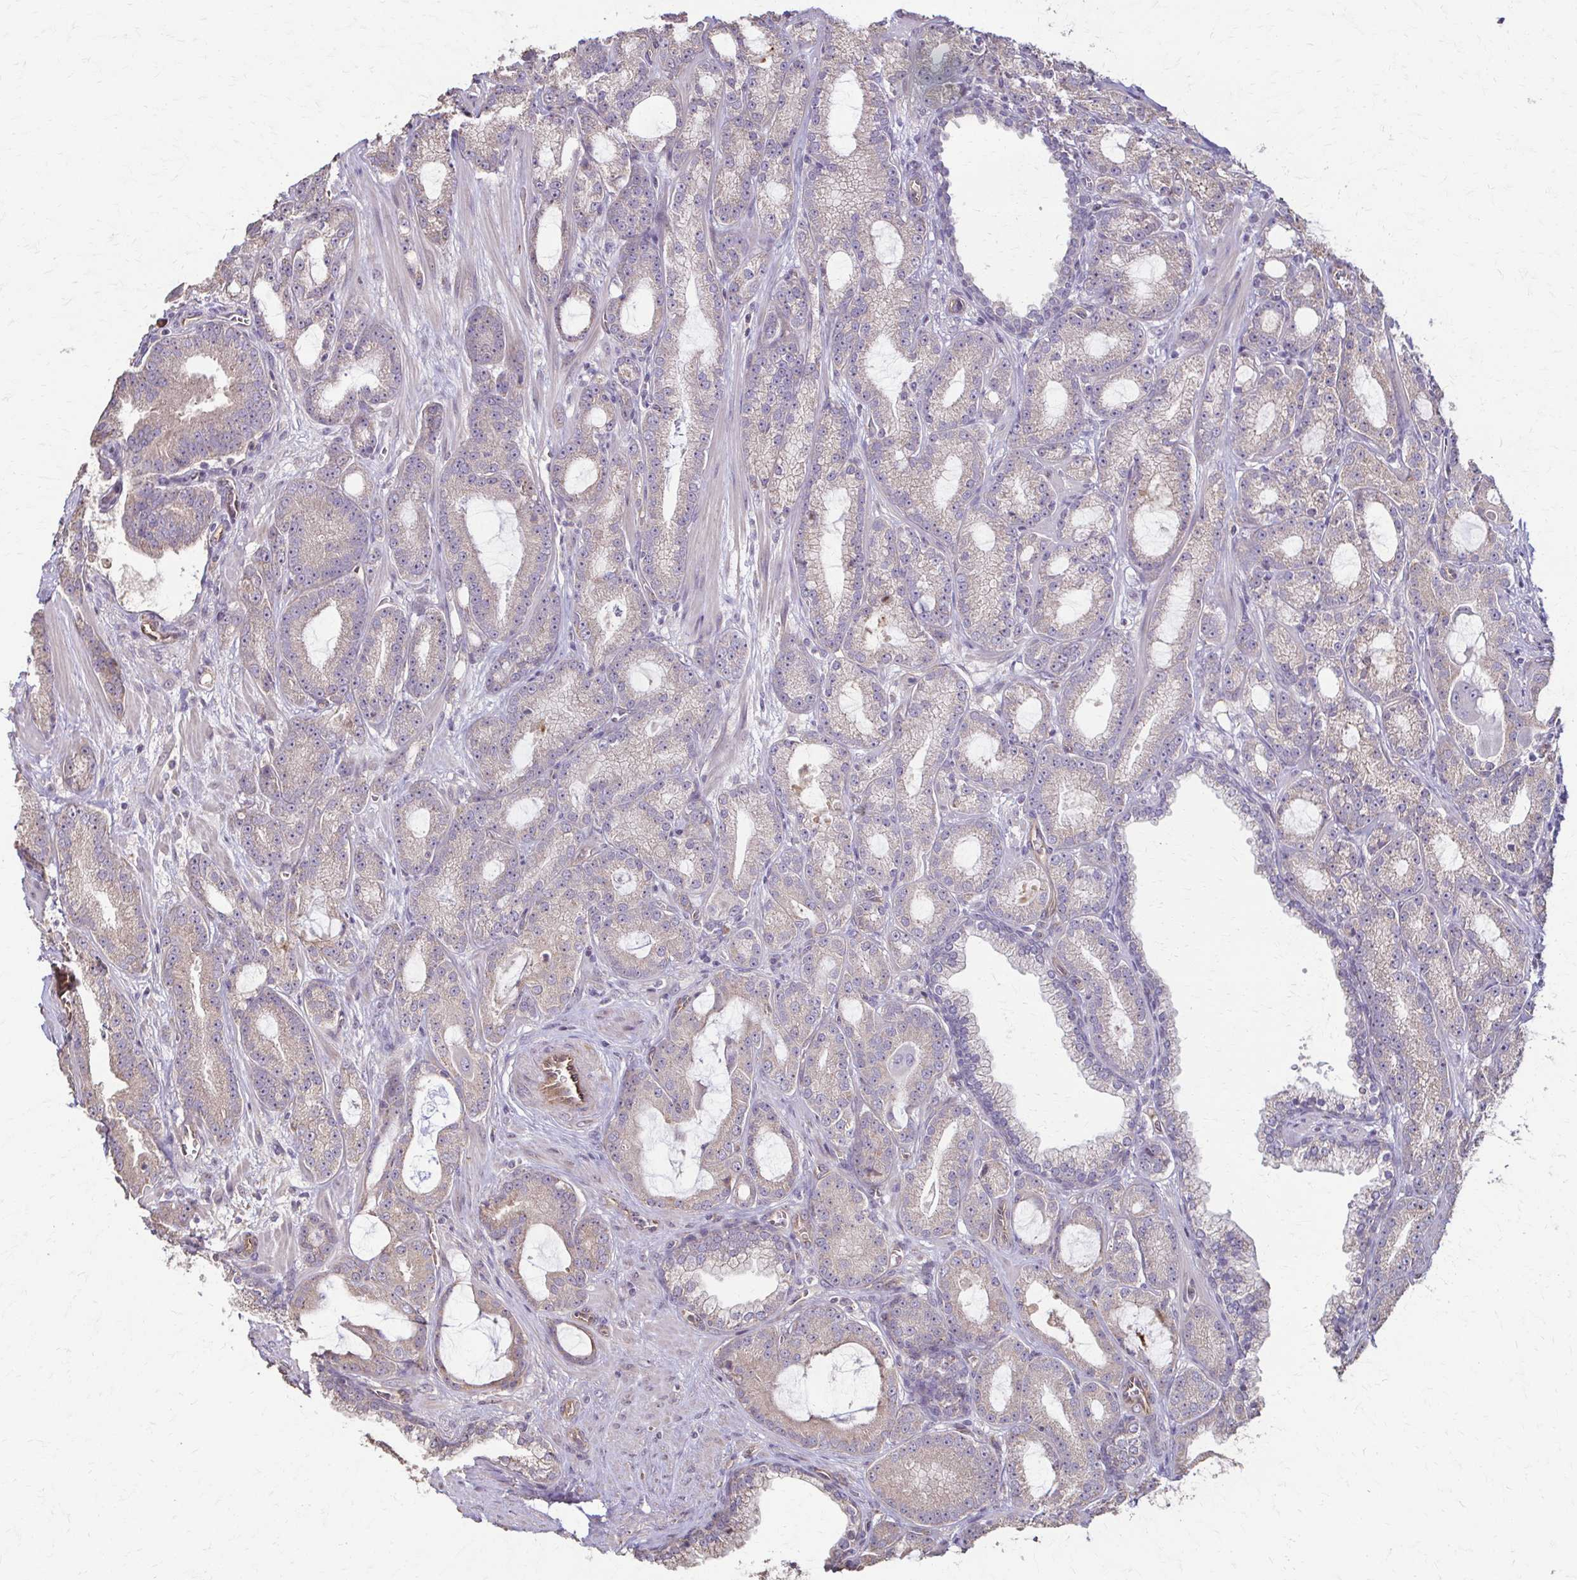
{"staining": {"intensity": "weak", "quantity": ">75%", "location": "cytoplasmic/membranous"}, "tissue": "prostate cancer", "cell_type": "Tumor cells", "image_type": "cancer", "snomed": [{"axis": "morphology", "description": "Adenocarcinoma, High grade"}, {"axis": "topography", "description": "Prostate"}], "caption": "About >75% of tumor cells in human prostate cancer (adenocarcinoma (high-grade)) demonstrate weak cytoplasmic/membranous protein positivity as visualized by brown immunohistochemical staining.", "gene": "IL18BP", "patient": {"sex": "male", "age": 65}}